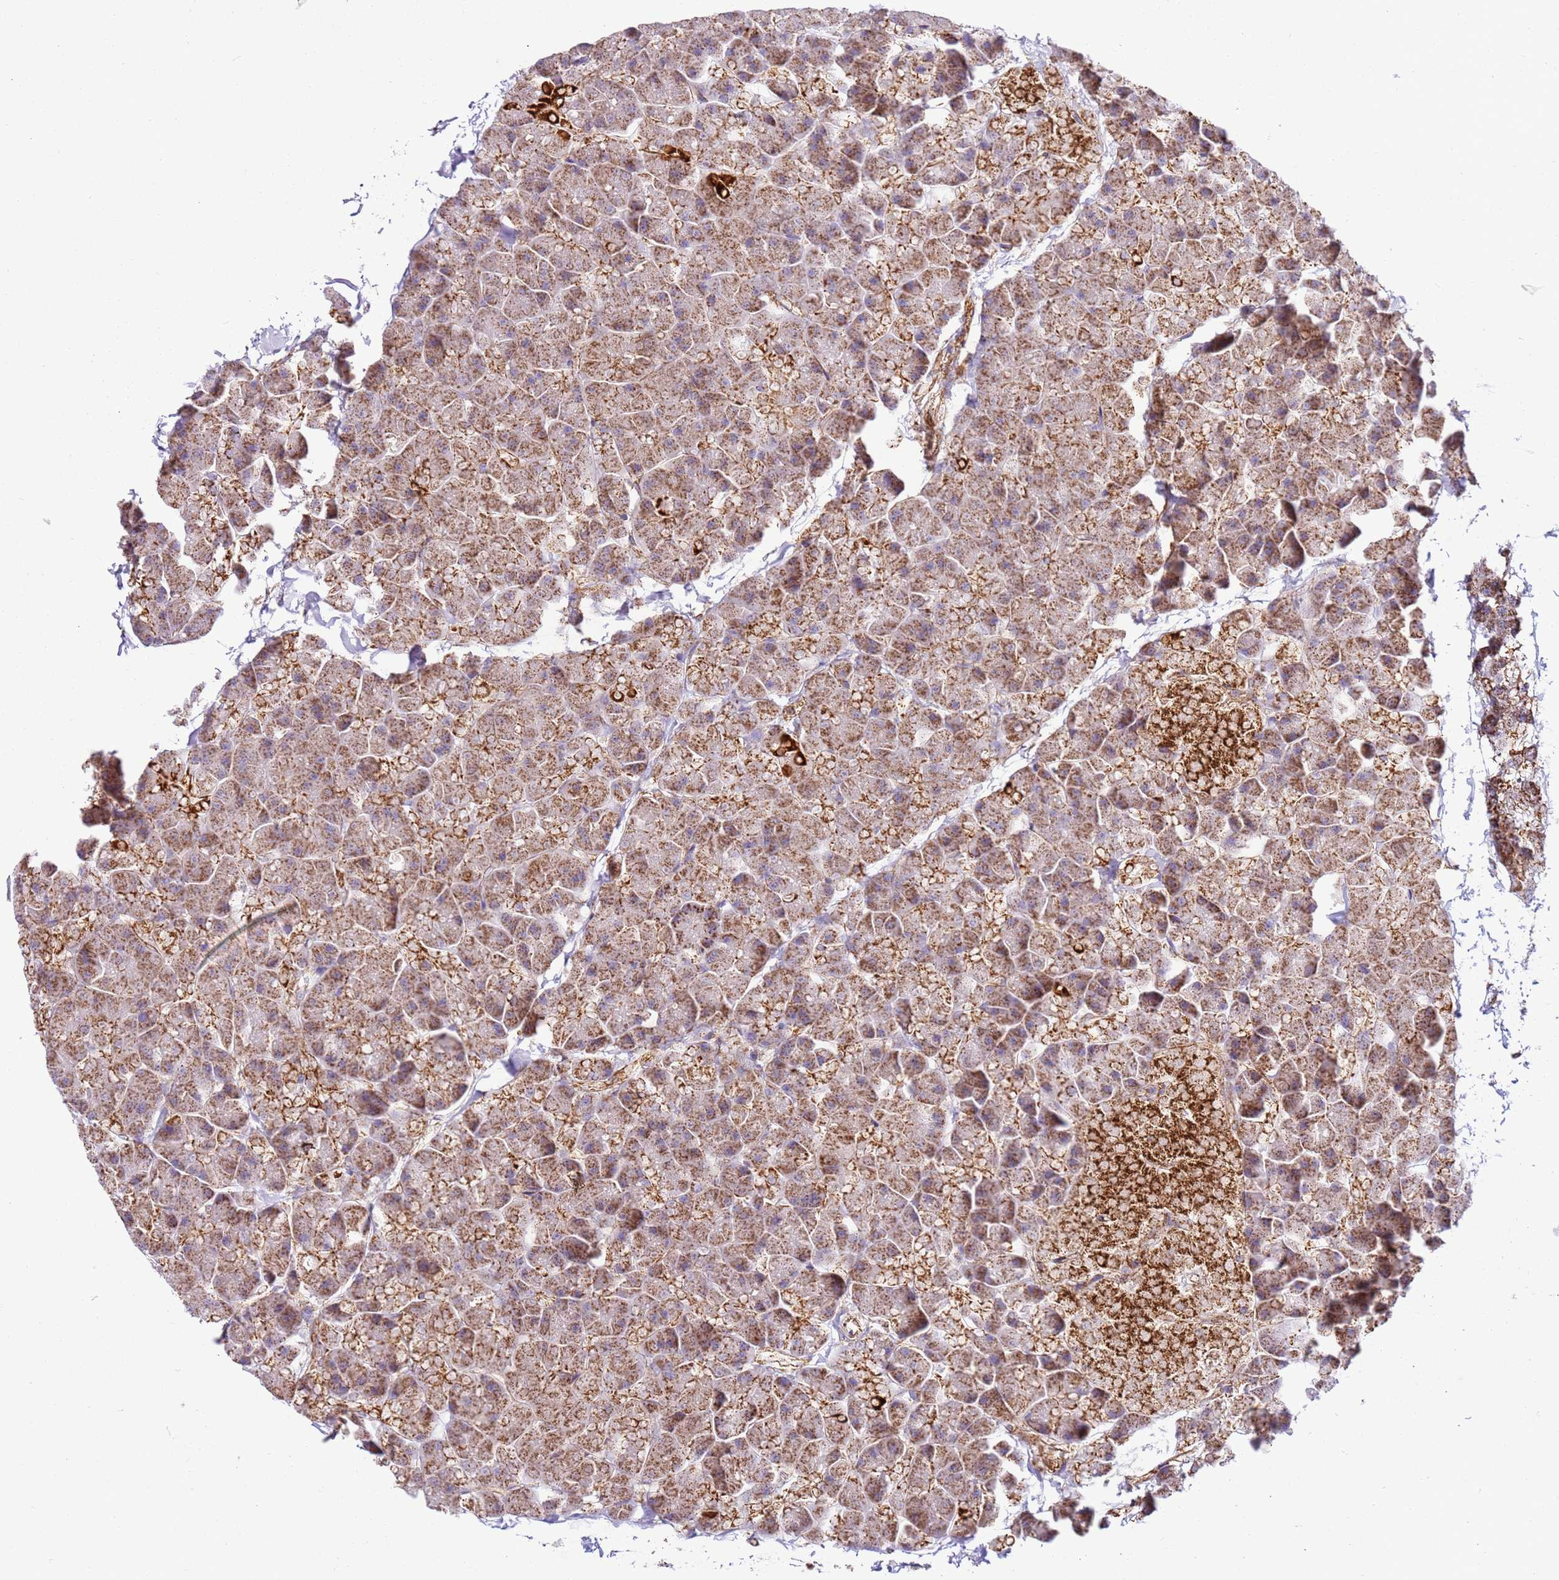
{"staining": {"intensity": "moderate", "quantity": "25%-75%", "location": "cytoplasmic/membranous"}, "tissue": "pancreas", "cell_type": "Exocrine glandular cells", "image_type": "normal", "snomed": [{"axis": "morphology", "description": "Normal tissue, NOS"}, {"axis": "topography", "description": "Pancreas"}], "caption": "Pancreas stained with IHC demonstrates moderate cytoplasmic/membranous staining in about 25%-75% of exocrine glandular cells.", "gene": "MRPL20", "patient": {"sex": "male", "age": 35}}